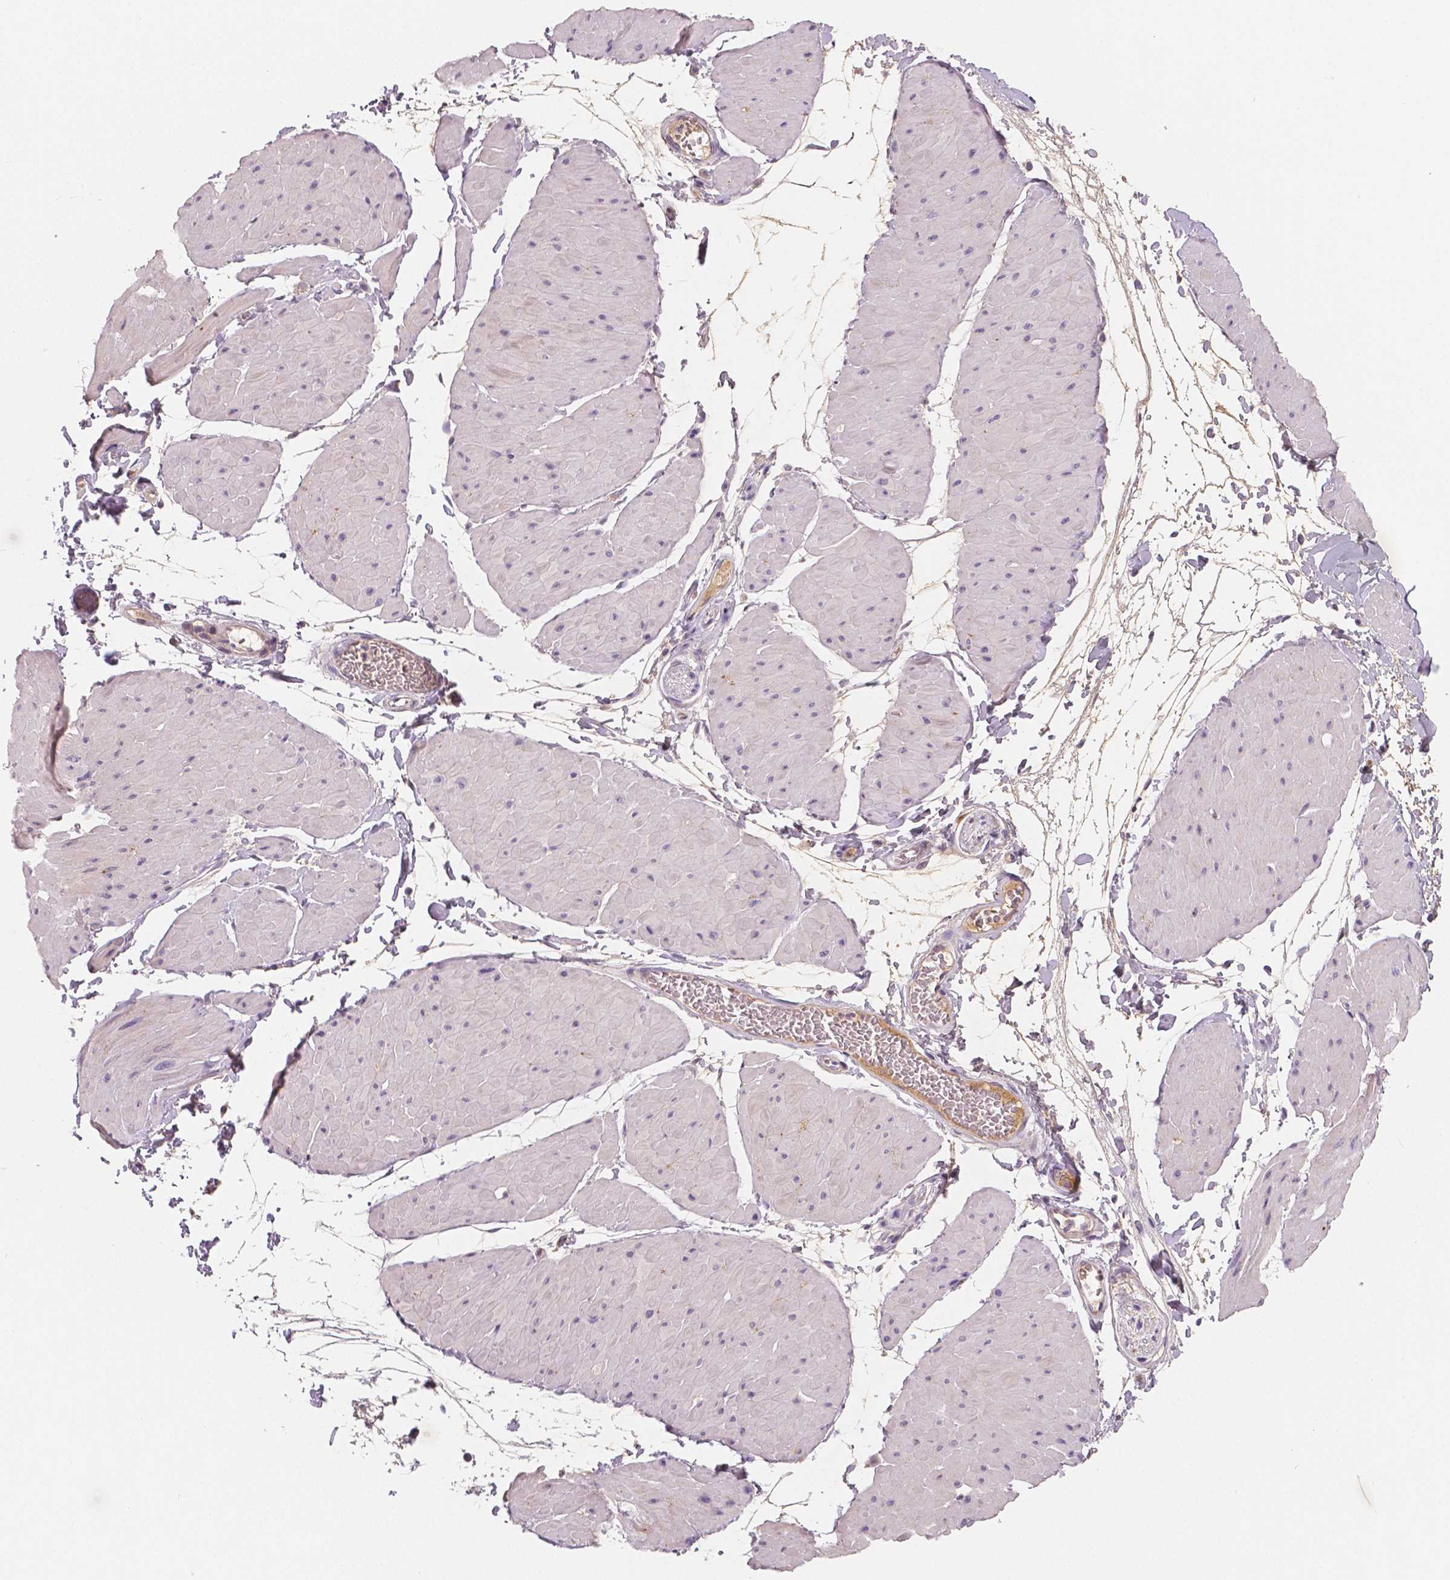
{"staining": {"intensity": "negative", "quantity": "none", "location": "none"}, "tissue": "adipose tissue", "cell_type": "Adipocytes", "image_type": "normal", "snomed": [{"axis": "morphology", "description": "Normal tissue, NOS"}, {"axis": "topography", "description": "Smooth muscle"}, {"axis": "topography", "description": "Peripheral nerve tissue"}], "caption": "Adipose tissue was stained to show a protein in brown. There is no significant staining in adipocytes. Brightfield microscopy of immunohistochemistry (IHC) stained with DAB (brown) and hematoxylin (blue), captured at high magnification.", "gene": "APOA4", "patient": {"sex": "male", "age": 58}}